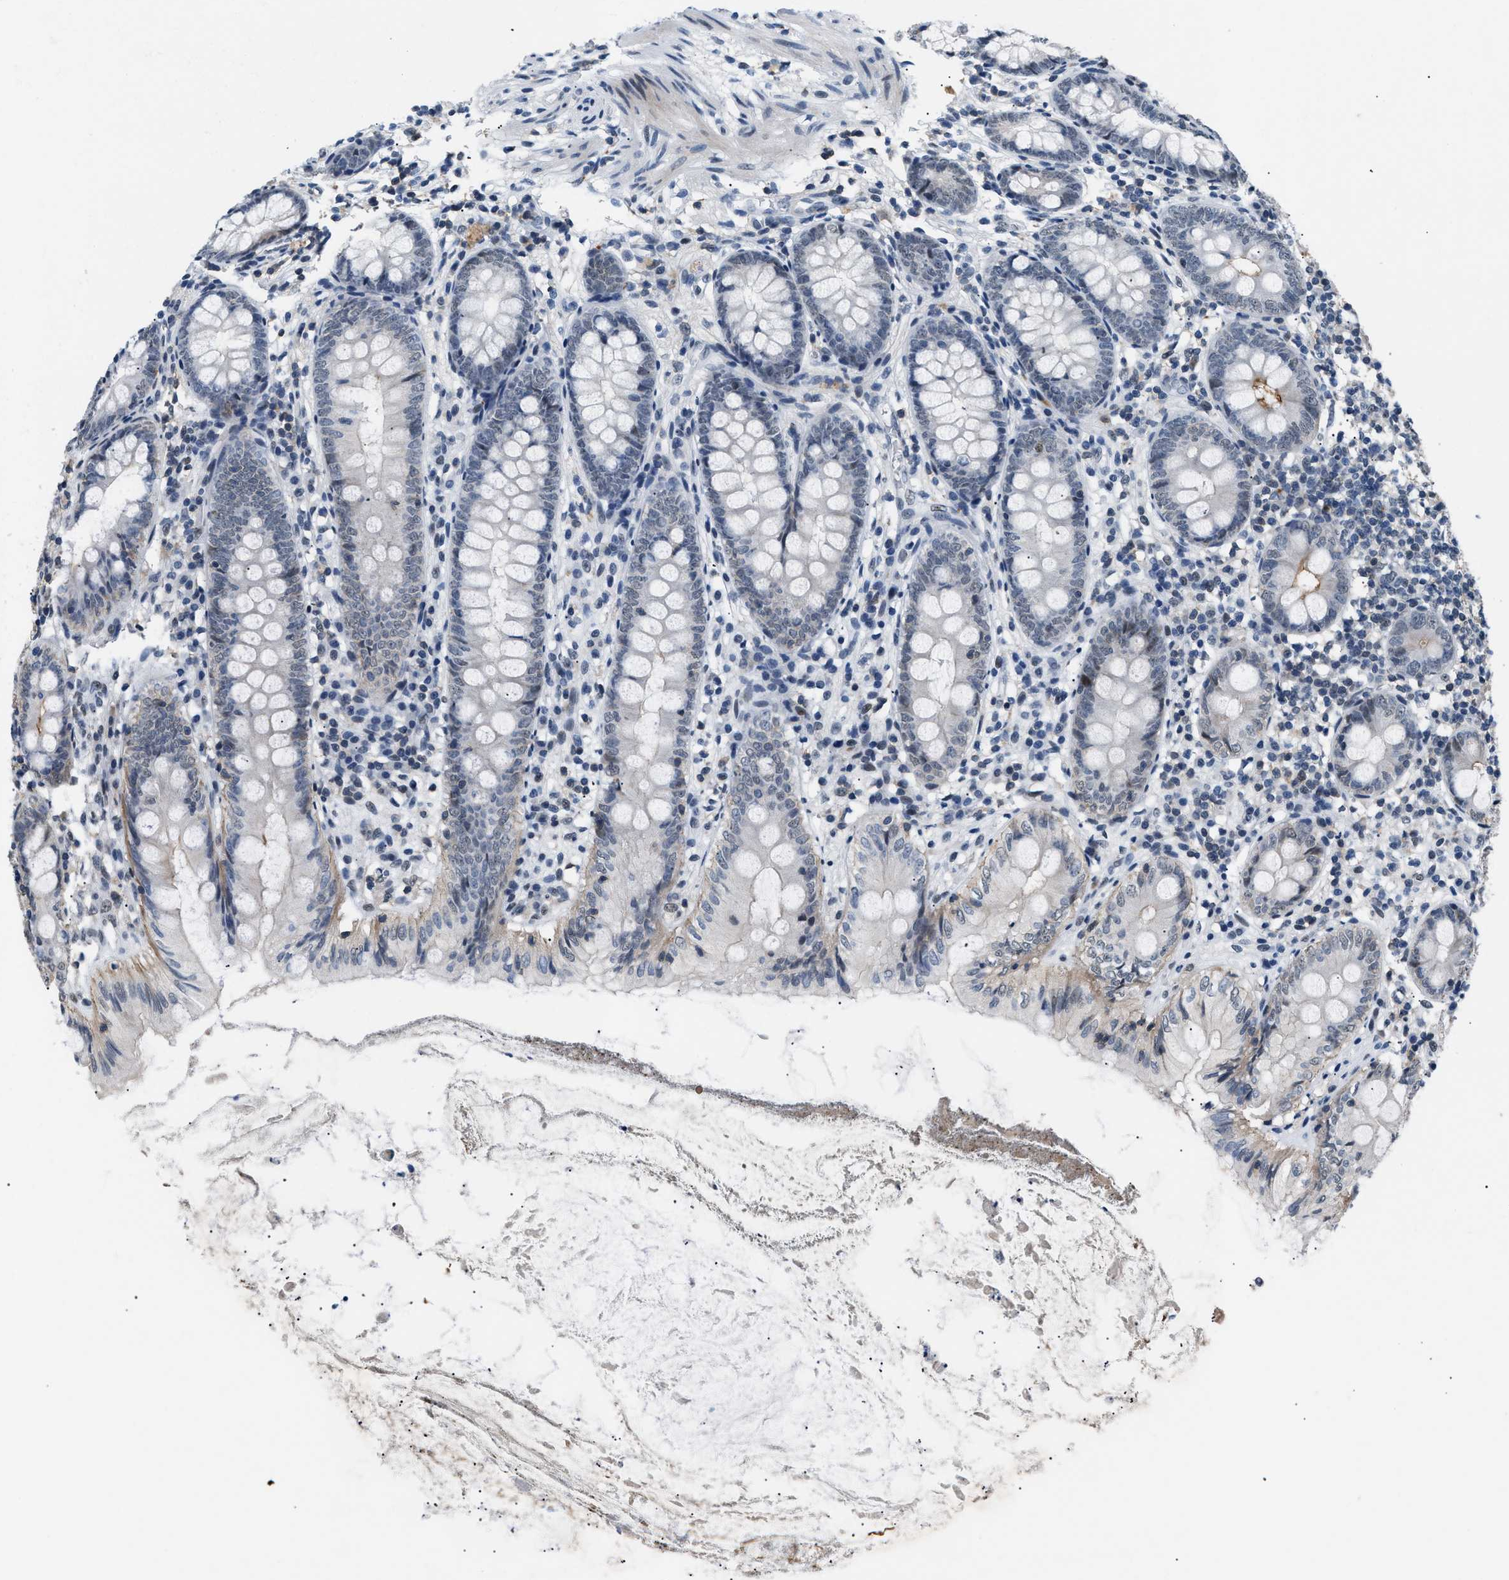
{"staining": {"intensity": "weak", "quantity": "<25%", "location": "cytoplasmic/membranous"}, "tissue": "appendix", "cell_type": "Glandular cells", "image_type": "normal", "snomed": [{"axis": "morphology", "description": "Normal tissue, NOS"}, {"axis": "topography", "description": "Appendix"}], "caption": "IHC image of normal appendix stained for a protein (brown), which demonstrates no staining in glandular cells.", "gene": "KCNC3", "patient": {"sex": "female", "age": 77}}